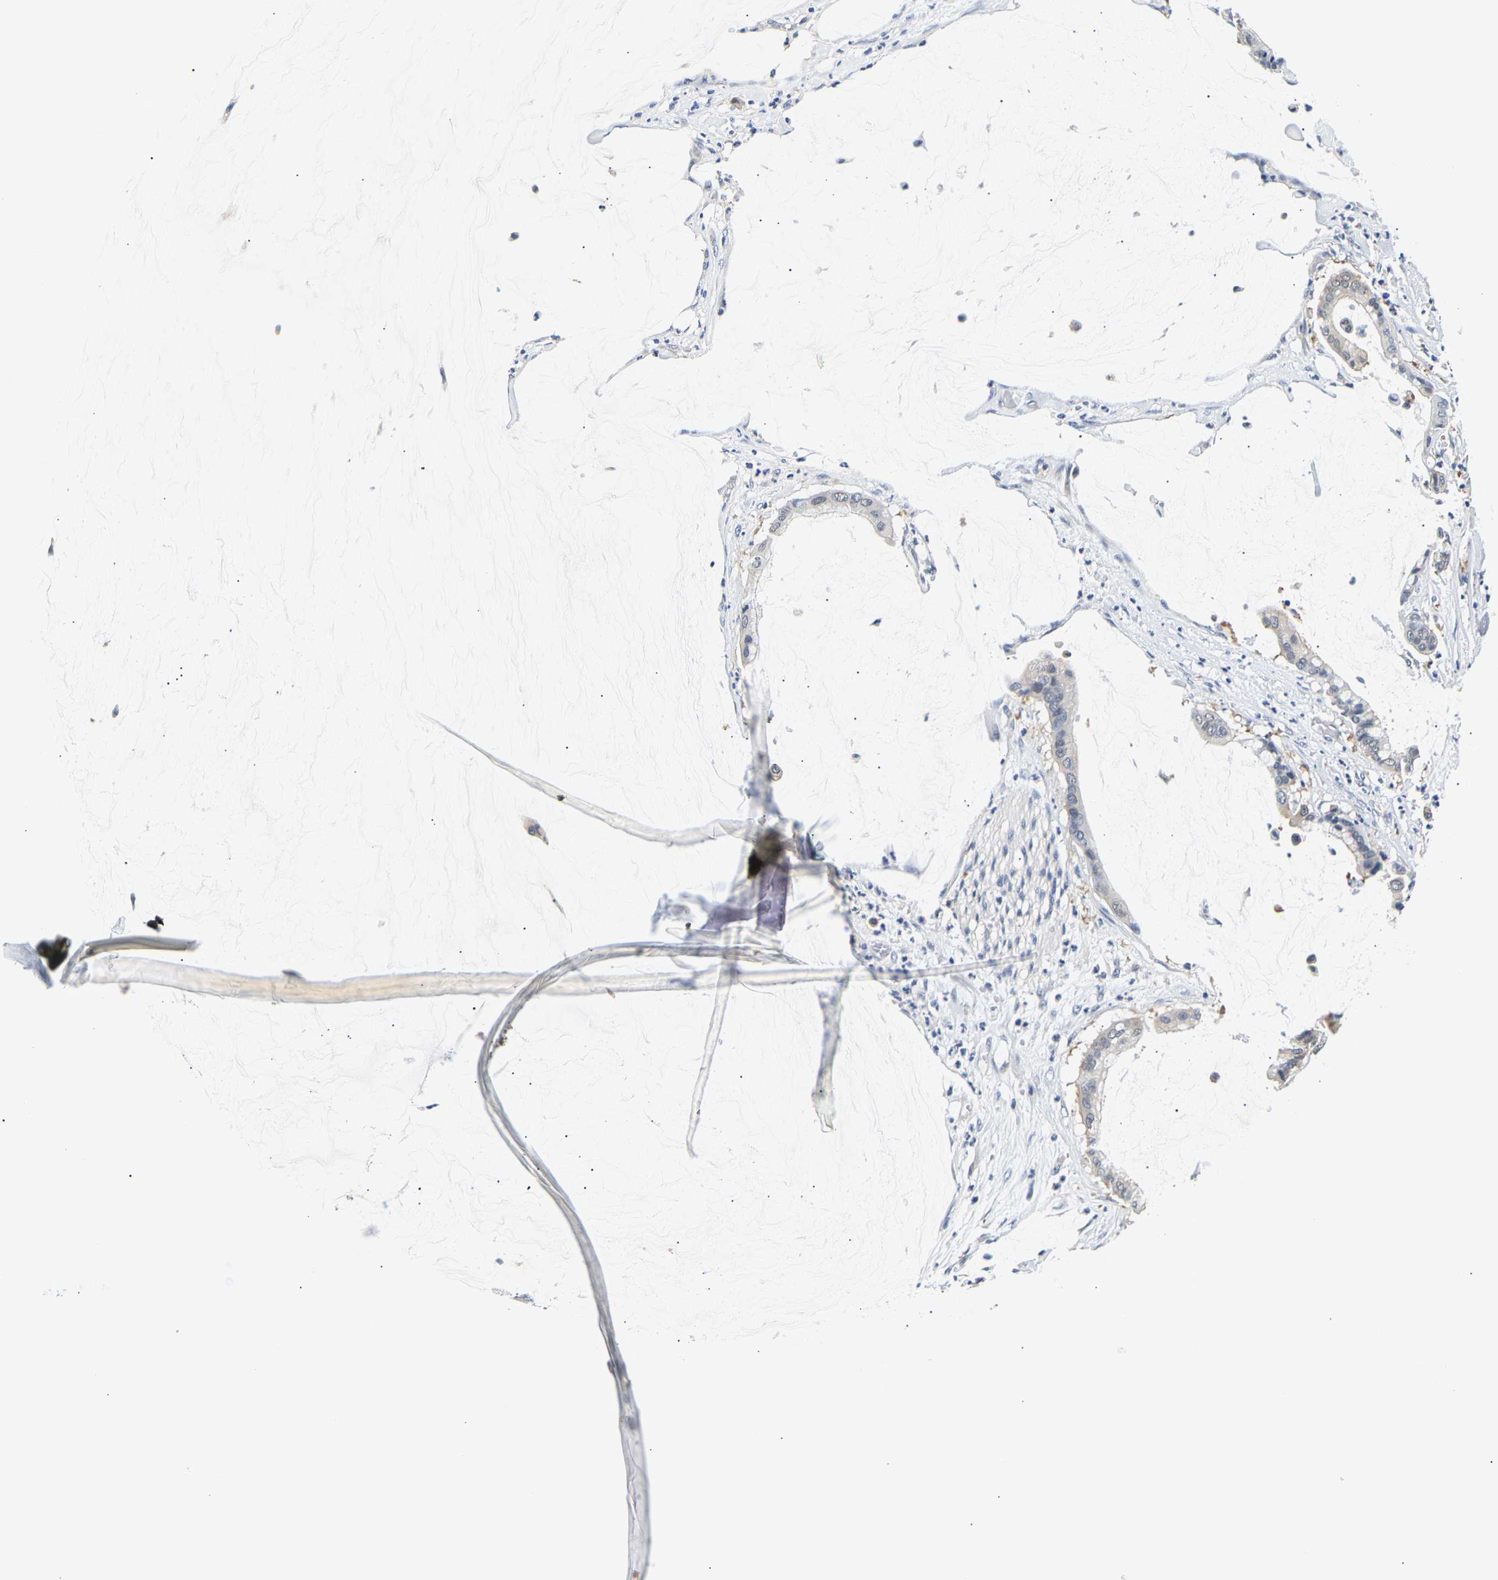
{"staining": {"intensity": "weak", "quantity": "<25%", "location": "cytoplasmic/membranous"}, "tissue": "pancreatic cancer", "cell_type": "Tumor cells", "image_type": "cancer", "snomed": [{"axis": "morphology", "description": "Adenocarcinoma, NOS"}, {"axis": "topography", "description": "Pancreas"}], "caption": "High power microscopy photomicrograph of an IHC photomicrograph of pancreatic adenocarcinoma, revealing no significant positivity in tumor cells.", "gene": "UCHL3", "patient": {"sex": "male", "age": 41}}